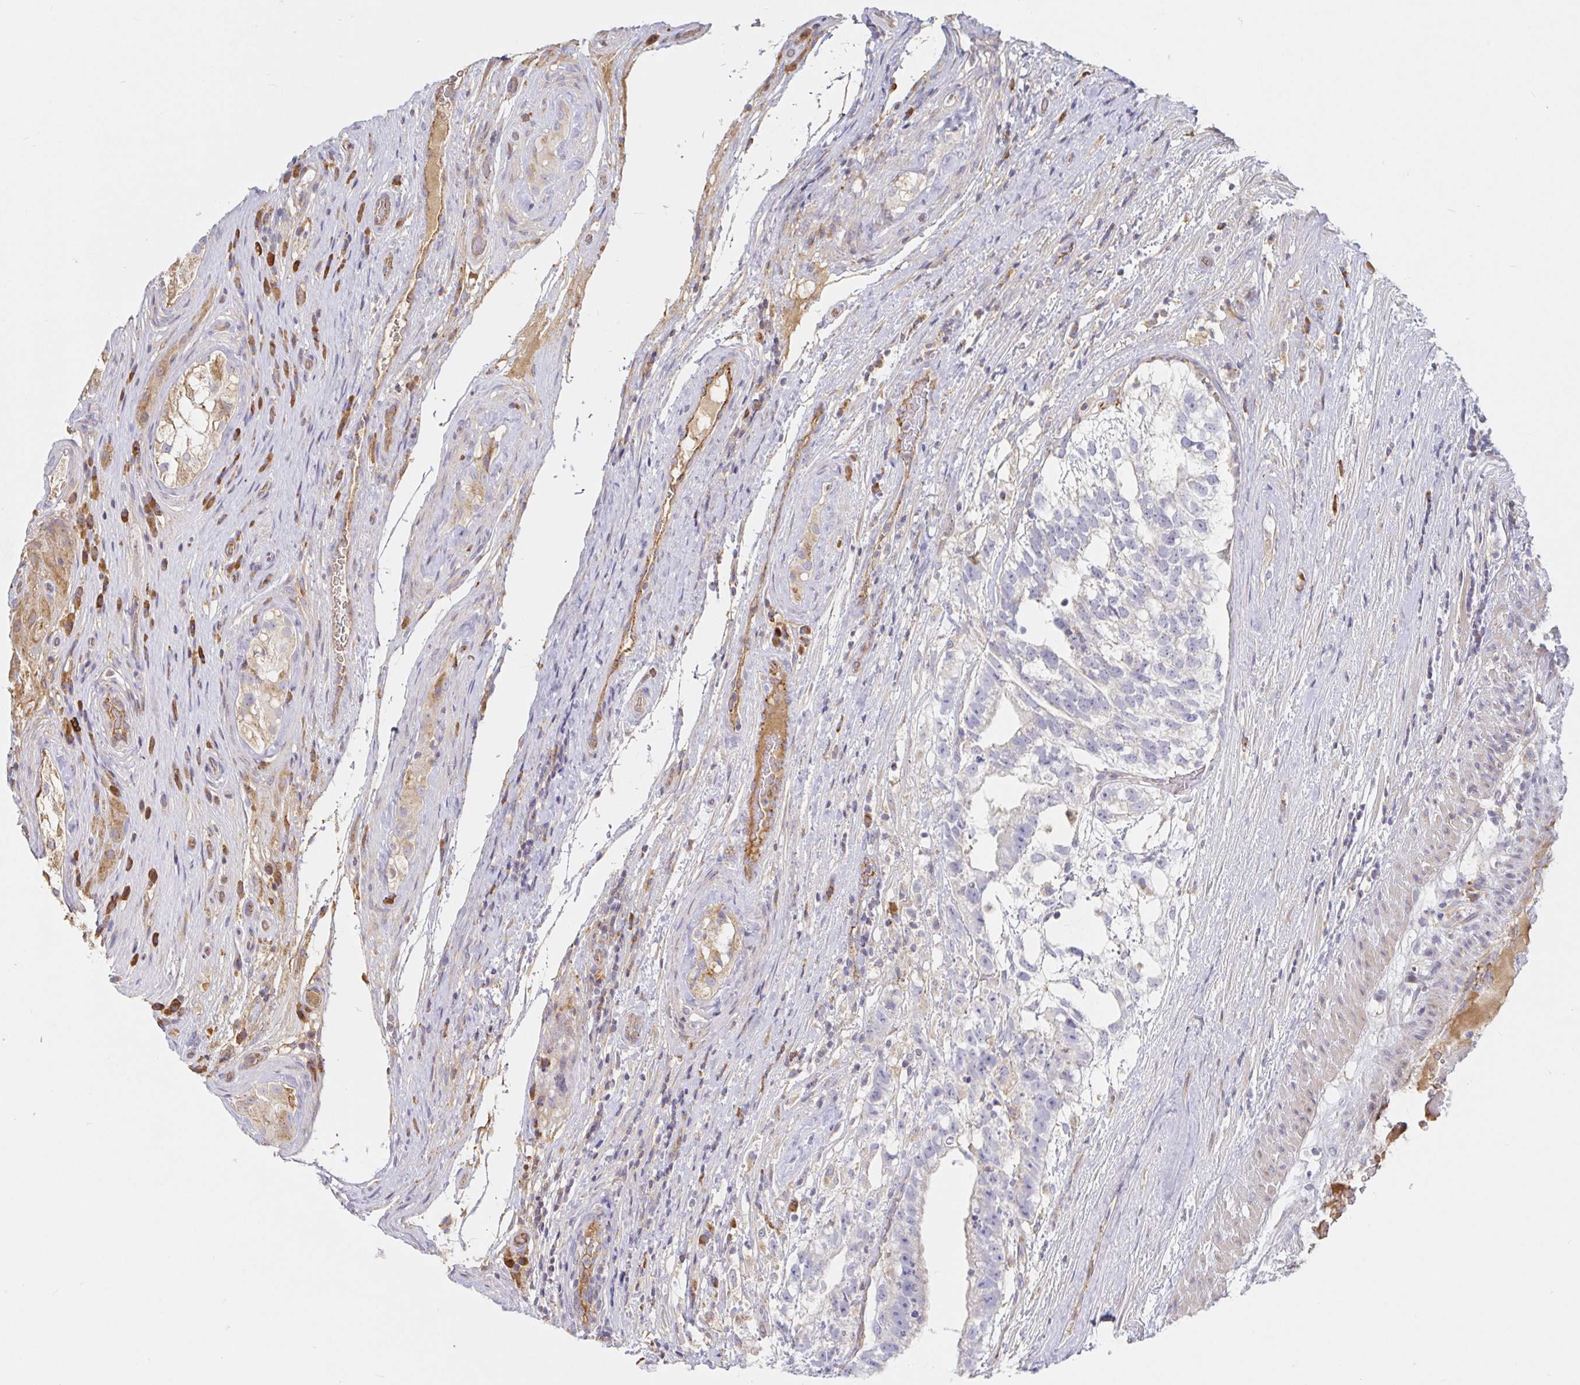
{"staining": {"intensity": "negative", "quantity": "none", "location": "none"}, "tissue": "testis cancer", "cell_type": "Tumor cells", "image_type": "cancer", "snomed": [{"axis": "morphology", "description": "Seminoma, NOS"}, {"axis": "morphology", "description": "Carcinoma, Embryonal, NOS"}, {"axis": "topography", "description": "Testis"}], "caption": "A micrograph of human testis cancer is negative for staining in tumor cells.", "gene": "IRAK2", "patient": {"sex": "male", "age": 41}}